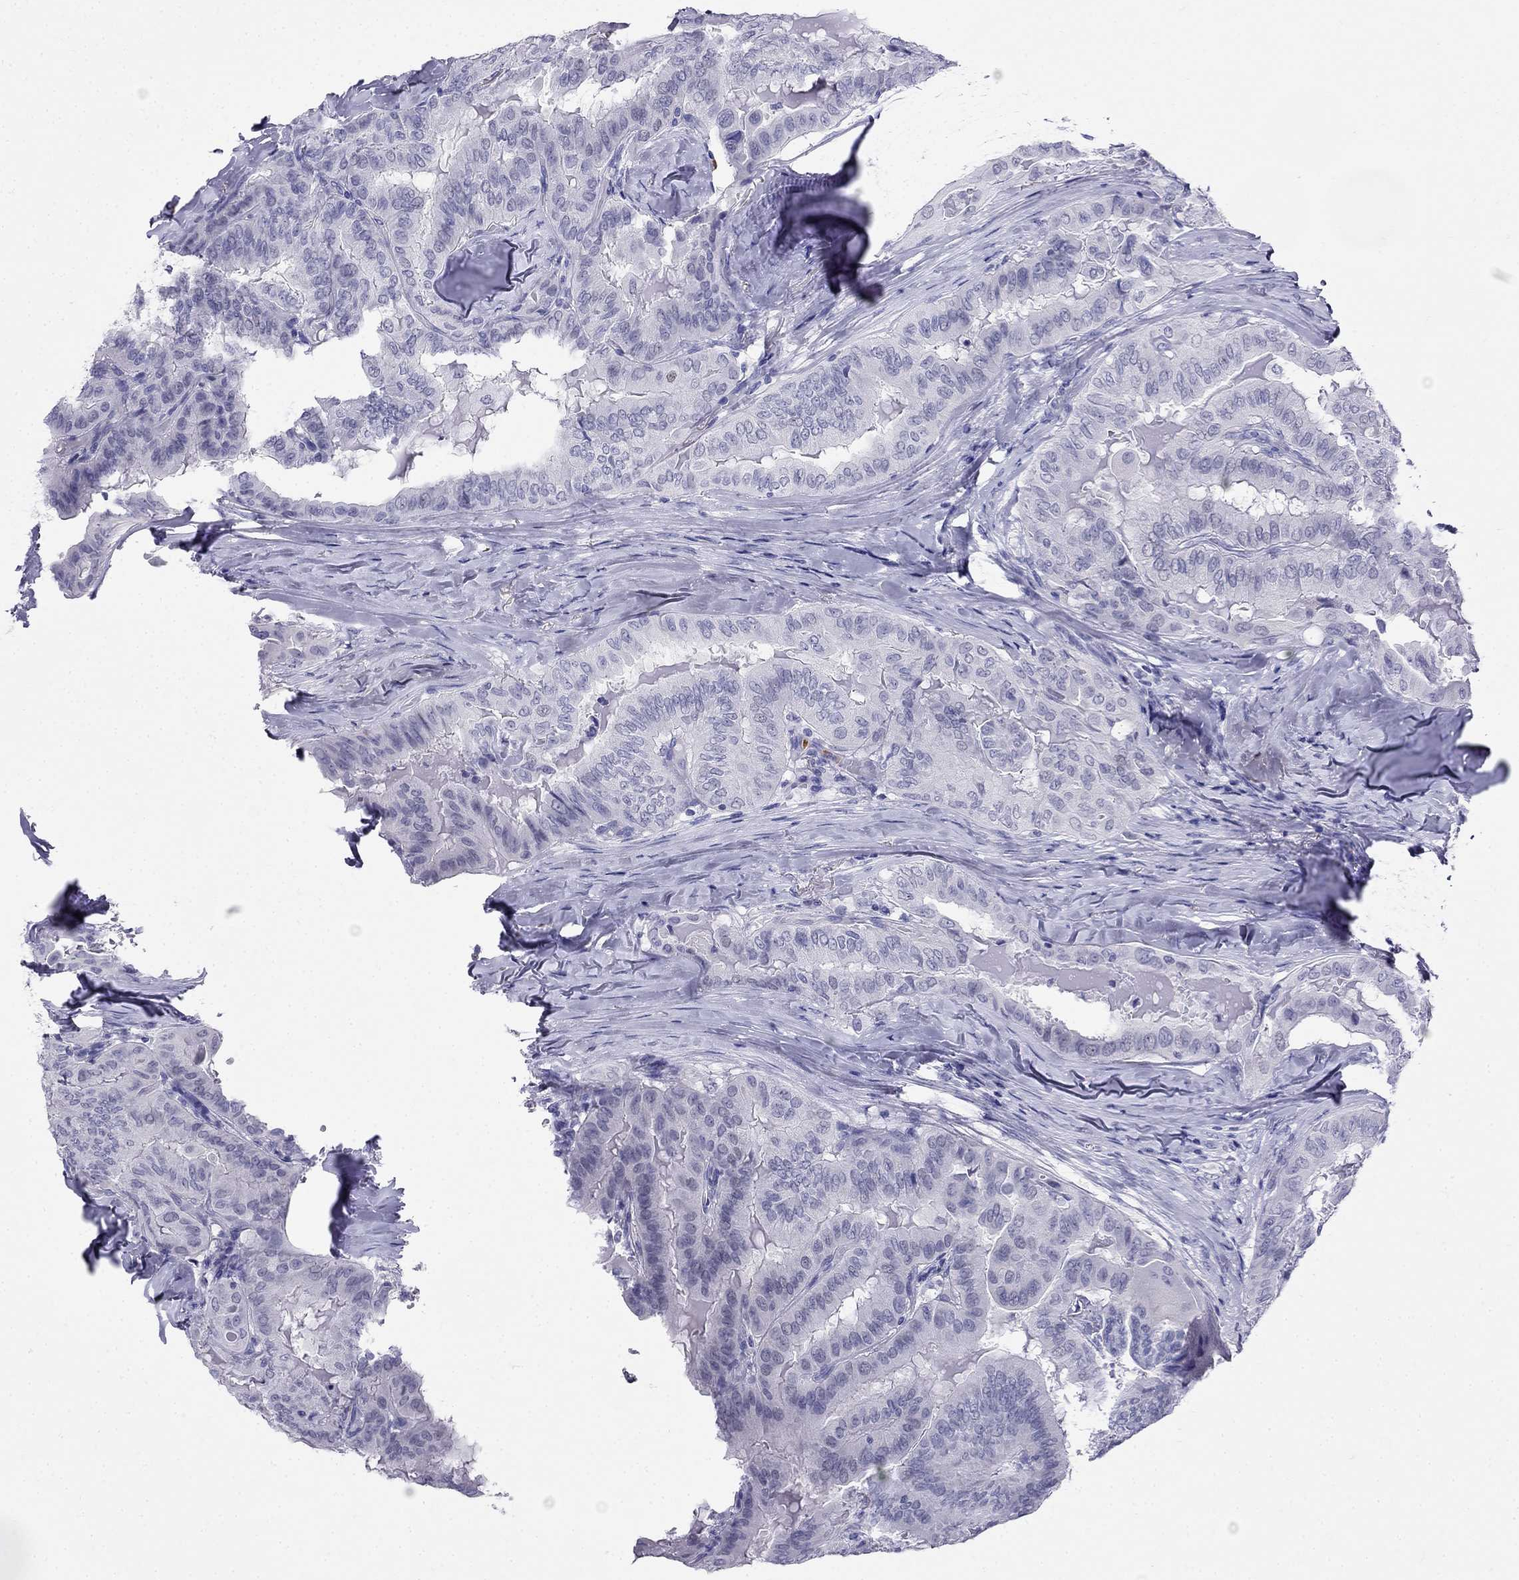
{"staining": {"intensity": "negative", "quantity": "none", "location": "none"}, "tissue": "thyroid cancer", "cell_type": "Tumor cells", "image_type": "cancer", "snomed": [{"axis": "morphology", "description": "Papillary adenocarcinoma, NOS"}, {"axis": "topography", "description": "Thyroid gland"}], "caption": "Thyroid cancer was stained to show a protein in brown. There is no significant expression in tumor cells. (DAB immunohistochemistry (IHC), high magnification).", "gene": "PPP1R36", "patient": {"sex": "female", "age": 68}}